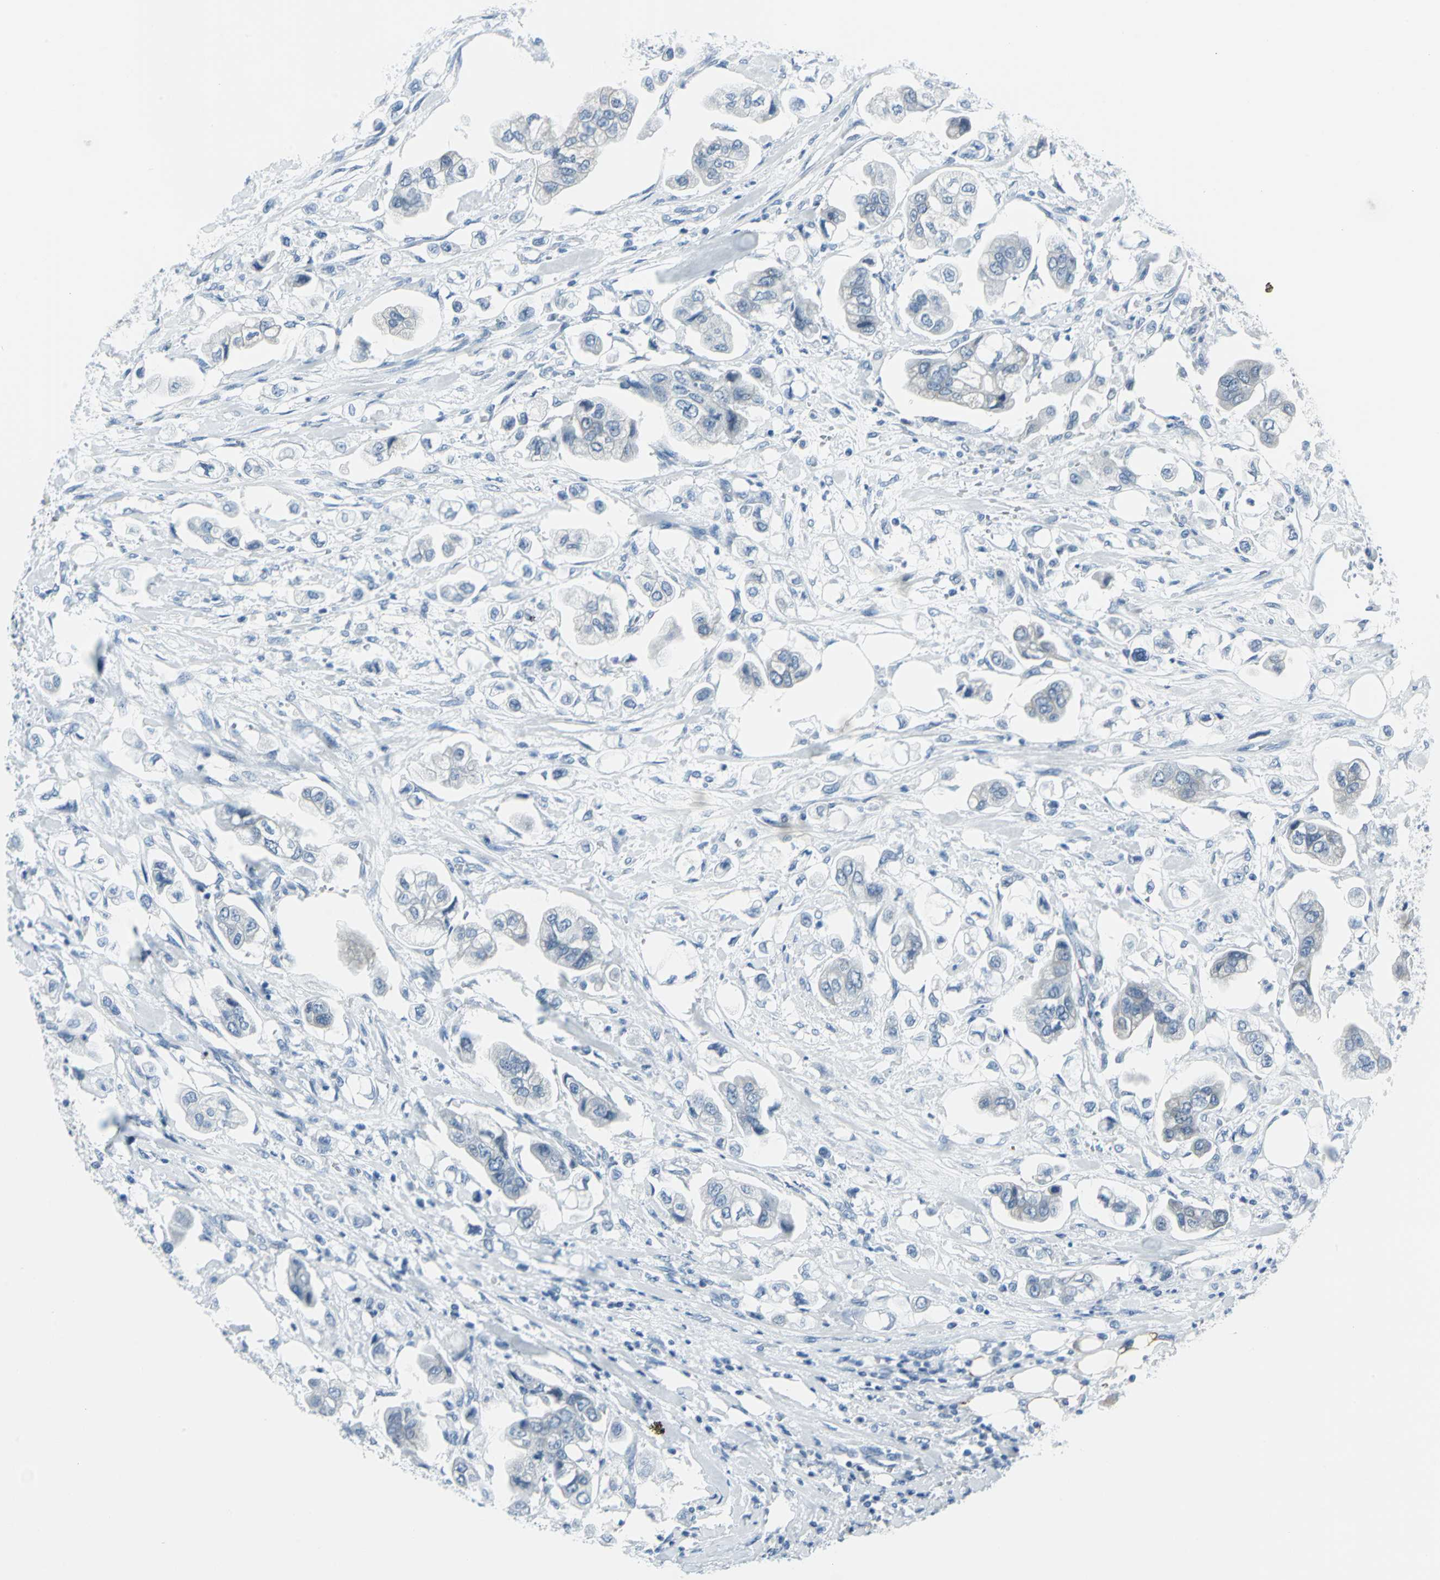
{"staining": {"intensity": "negative", "quantity": "none", "location": "none"}, "tissue": "stomach cancer", "cell_type": "Tumor cells", "image_type": "cancer", "snomed": [{"axis": "morphology", "description": "Adenocarcinoma, NOS"}, {"axis": "topography", "description": "Stomach"}], "caption": "Immunohistochemistry (IHC) micrograph of adenocarcinoma (stomach) stained for a protein (brown), which displays no expression in tumor cells.", "gene": "CYB5A", "patient": {"sex": "male", "age": 62}}